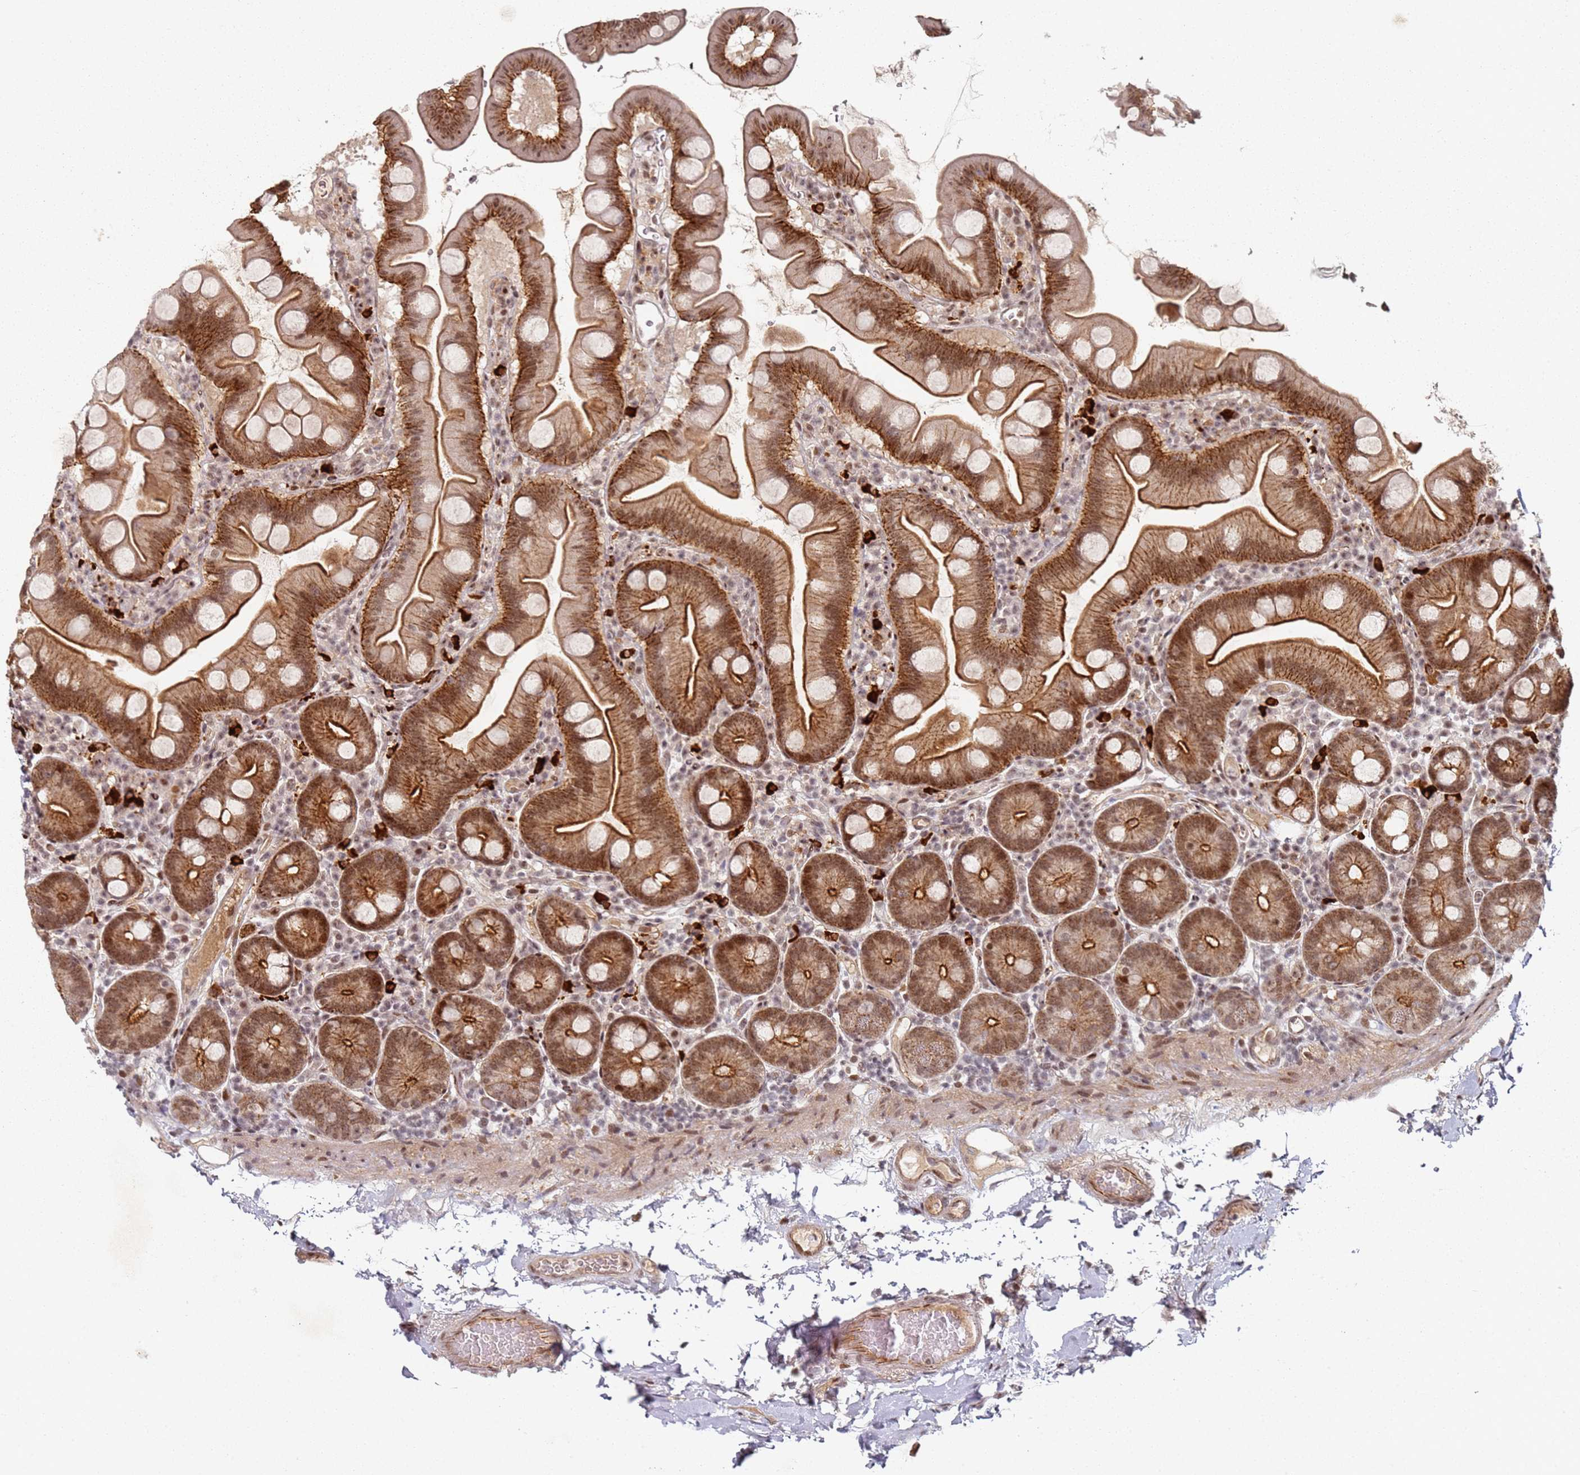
{"staining": {"intensity": "strong", "quantity": ">75%", "location": "cytoplasmic/membranous,nuclear"}, "tissue": "small intestine", "cell_type": "Glandular cells", "image_type": "normal", "snomed": [{"axis": "morphology", "description": "Normal tissue, NOS"}, {"axis": "topography", "description": "Small intestine"}], "caption": "IHC of normal small intestine demonstrates high levels of strong cytoplasmic/membranous,nuclear positivity in about >75% of glandular cells.", "gene": "ATF6B", "patient": {"sex": "female", "age": 68}}